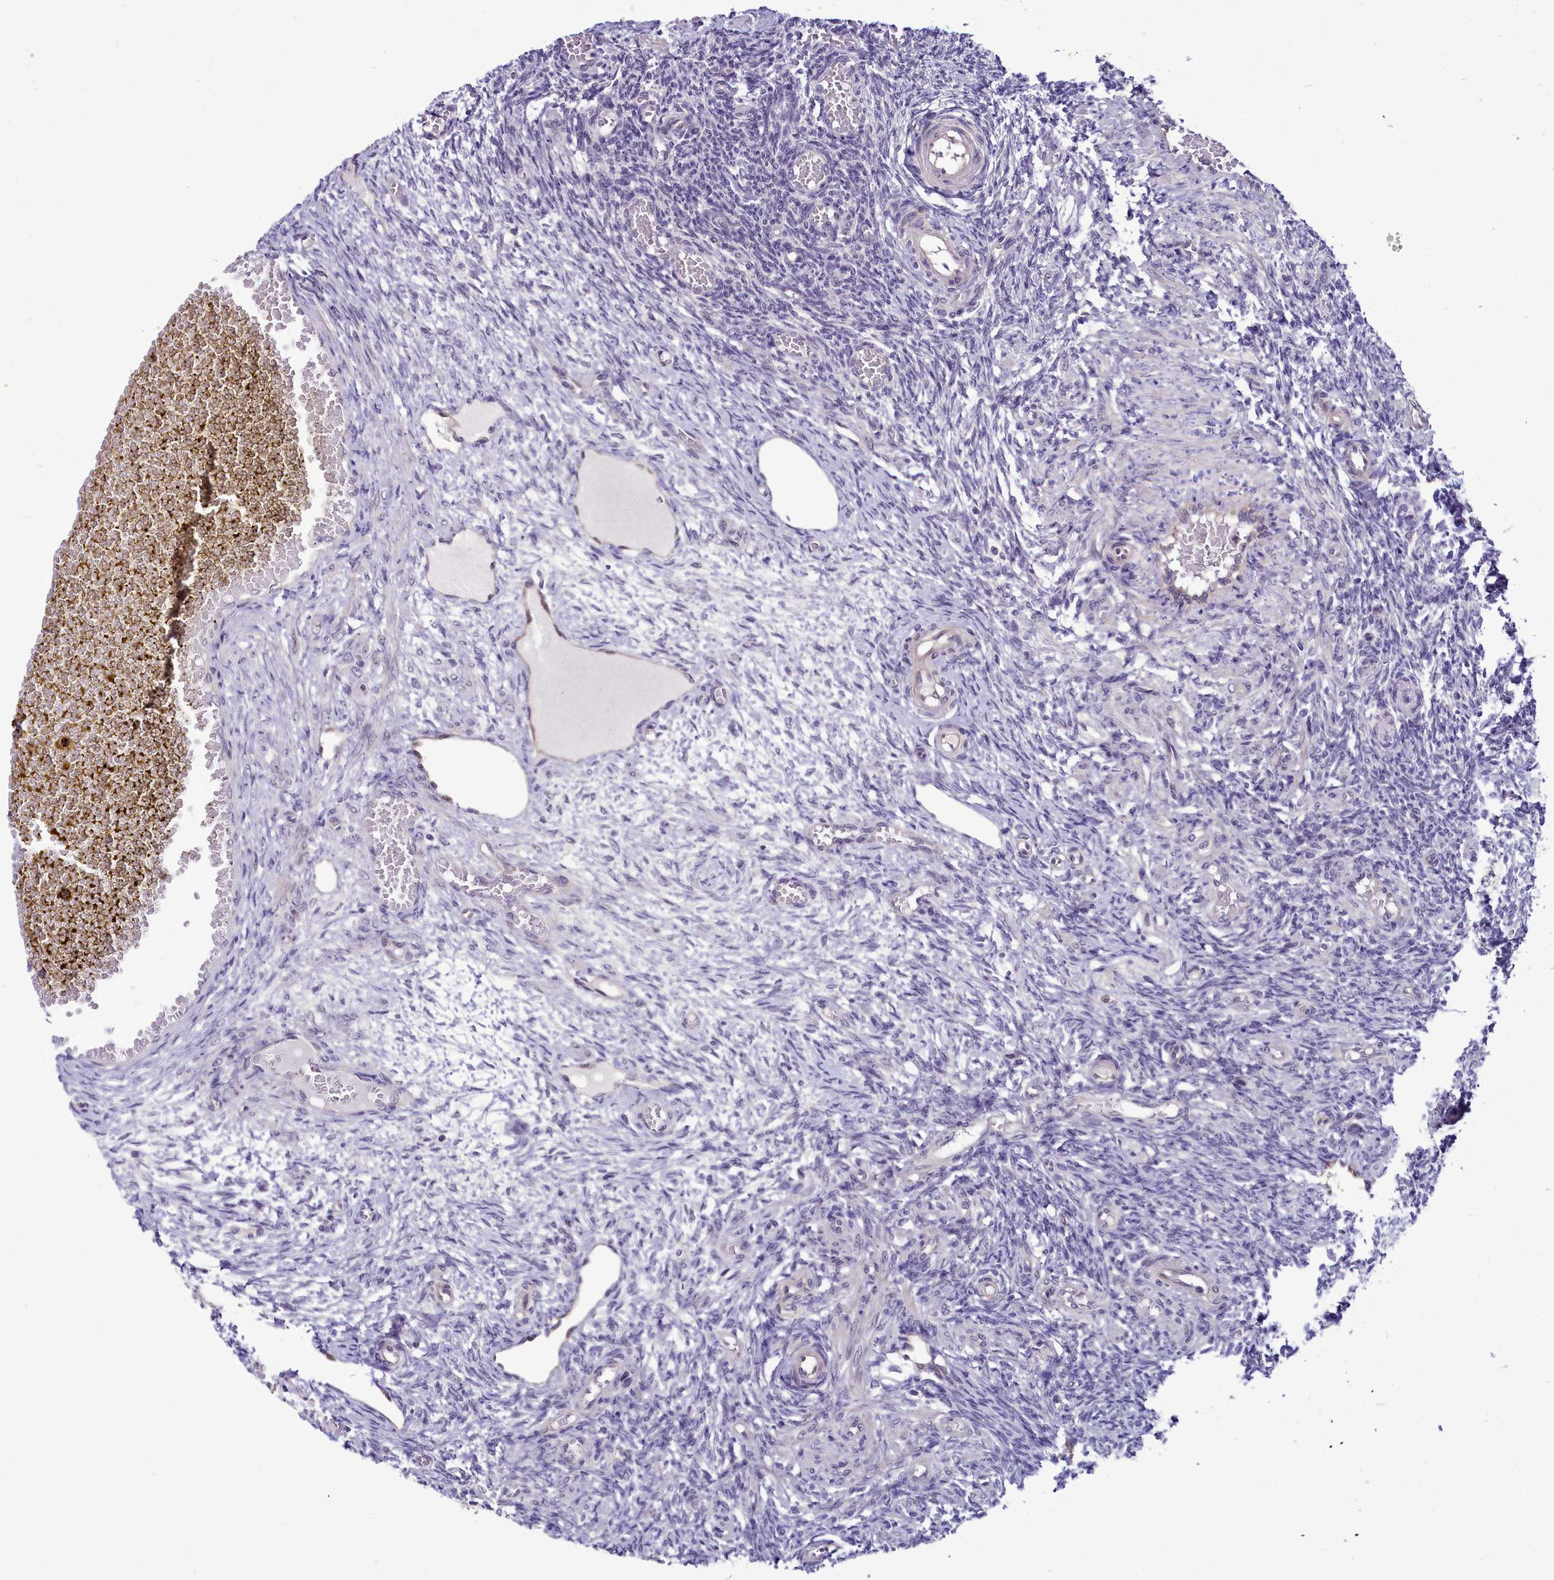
{"staining": {"intensity": "negative", "quantity": "none", "location": "none"}, "tissue": "ovary", "cell_type": "Ovarian stroma cells", "image_type": "normal", "snomed": [{"axis": "morphology", "description": "Normal tissue, NOS"}, {"axis": "topography", "description": "Ovary"}], "caption": "Protein analysis of unremarkable ovary demonstrates no significant positivity in ovarian stroma cells.", "gene": "BCAR1", "patient": {"sex": "female", "age": 27}}